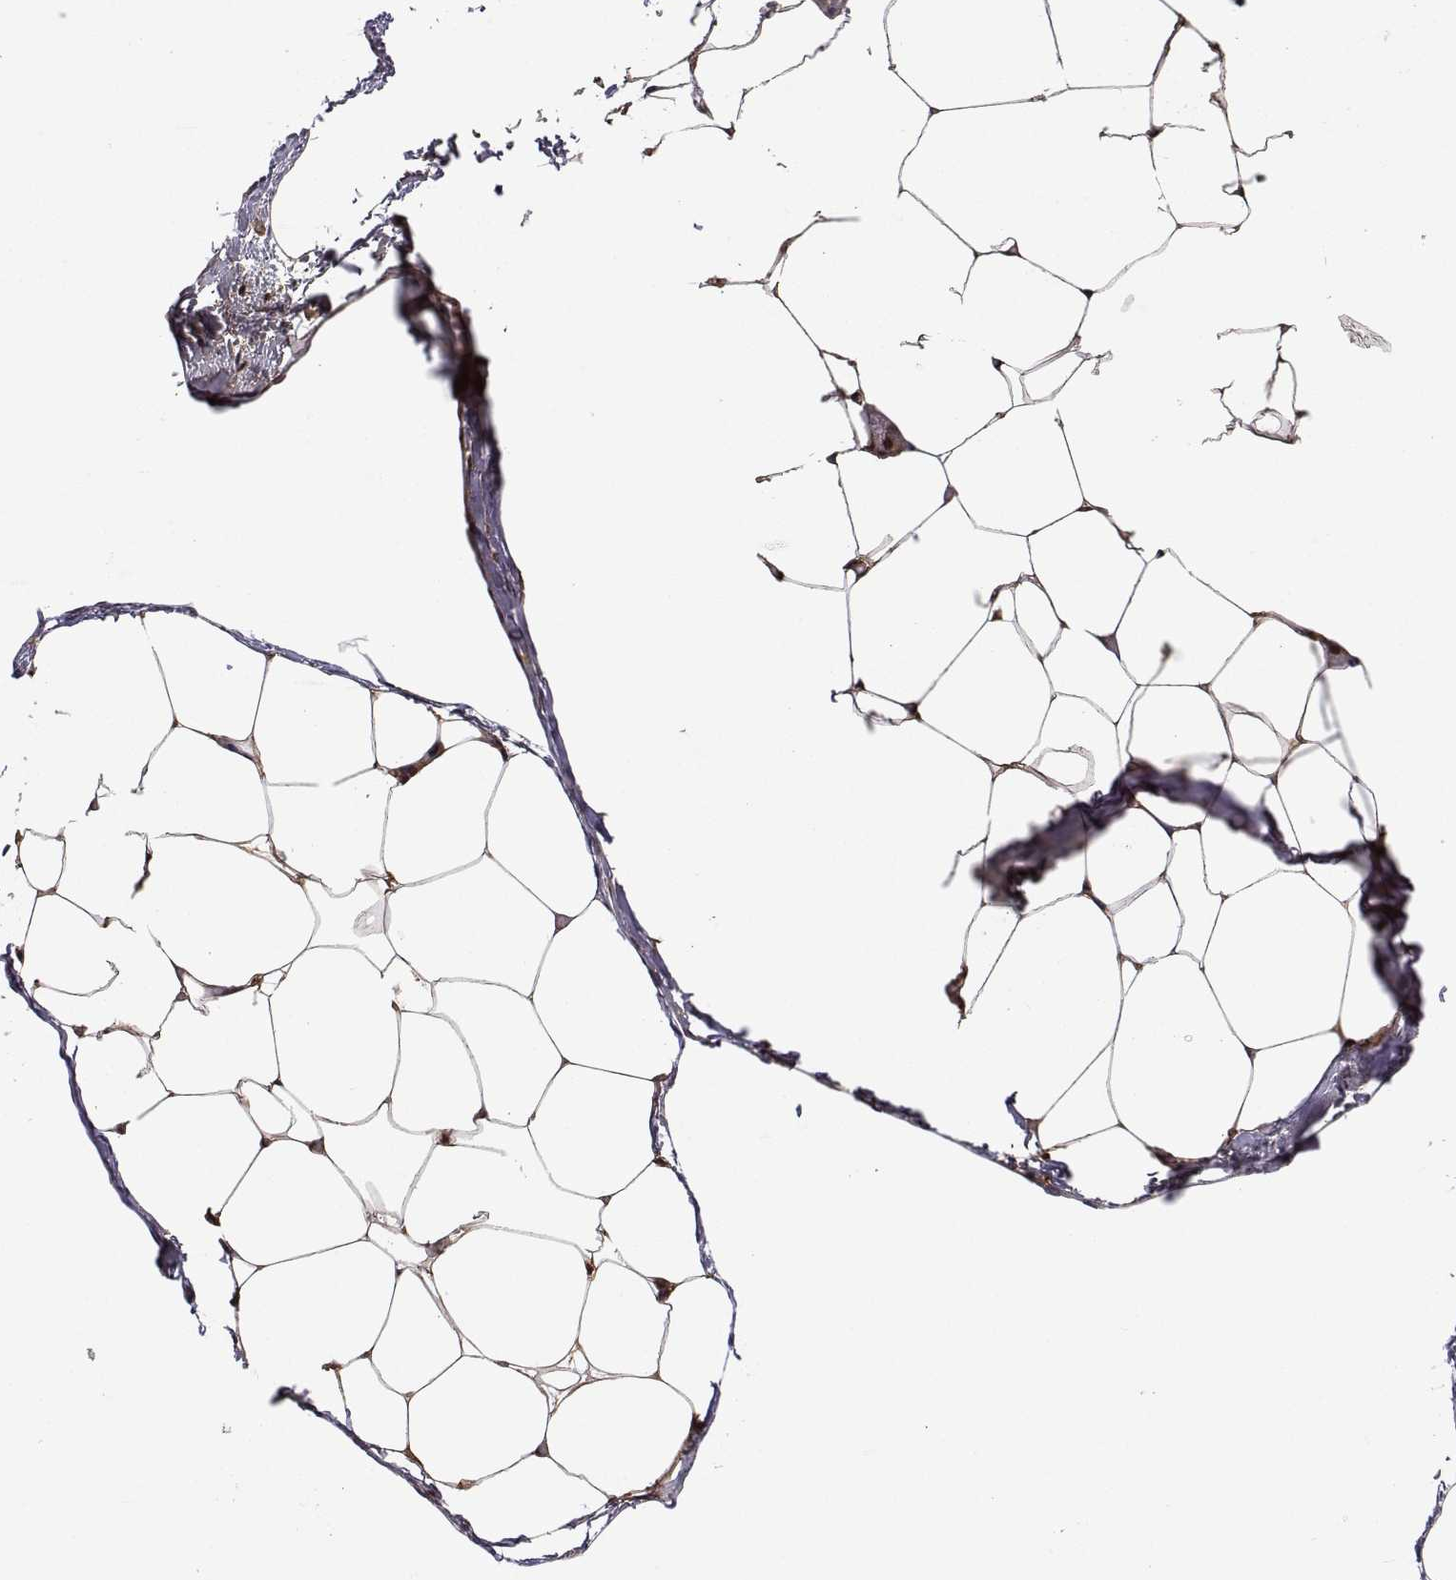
{"staining": {"intensity": "moderate", "quantity": "25%-75%", "location": "cytoplasmic/membranous,nuclear"}, "tissue": "adipose tissue", "cell_type": "Adipocytes", "image_type": "normal", "snomed": [{"axis": "morphology", "description": "Normal tissue, NOS"}, {"axis": "topography", "description": "Adipose tissue"}], "caption": "A brown stain shows moderate cytoplasmic/membranous,nuclear staining of a protein in adipocytes of normal human adipose tissue. (DAB = brown stain, brightfield microscopy at high magnification).", "gene": "ZNRF2", "patient": {"sex": "male", "age": 57}}